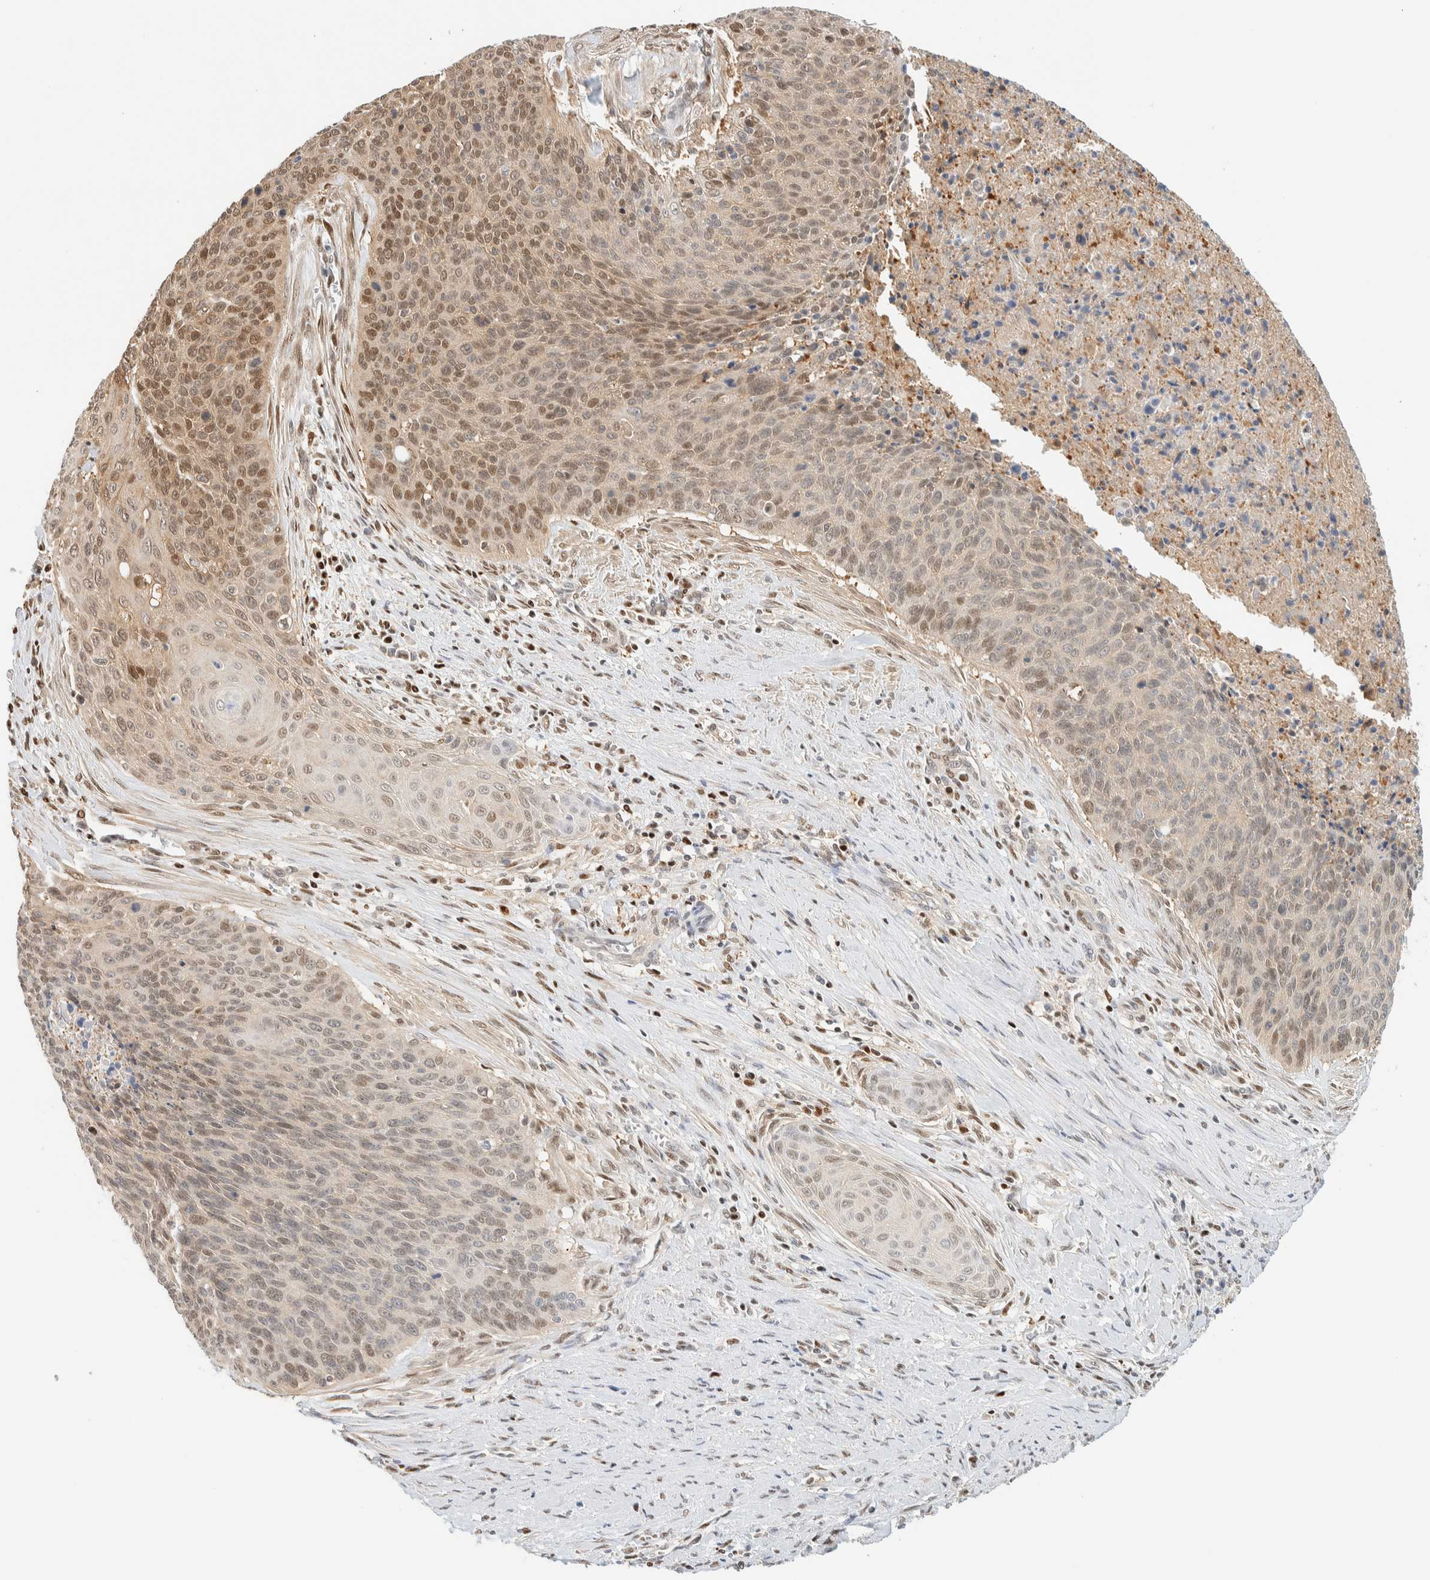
{"staining": {"intensity": "moderate", "quantity": ">75%", "location": "cytoplasmic/membranous,nuclear"}, "tissue": "cervical cancer", "cell_type": "Tumor cells", "image_type": "cancer", "snomed": [{"axis": "morphology", "description": "Squamous cell carcinoma, NOS"}, {"axis": "topography", "description": "Cervix"}], "caption": "Immunohistochemistry of human squamous cell carcinoma (cervical) demonstrates medium levels of moderate cytoplasmic/membranous and nuclear expression in about >75% of tumor cells.", "gene": "ZBTB37", "patient": {"sex": "female", "age": 55}}